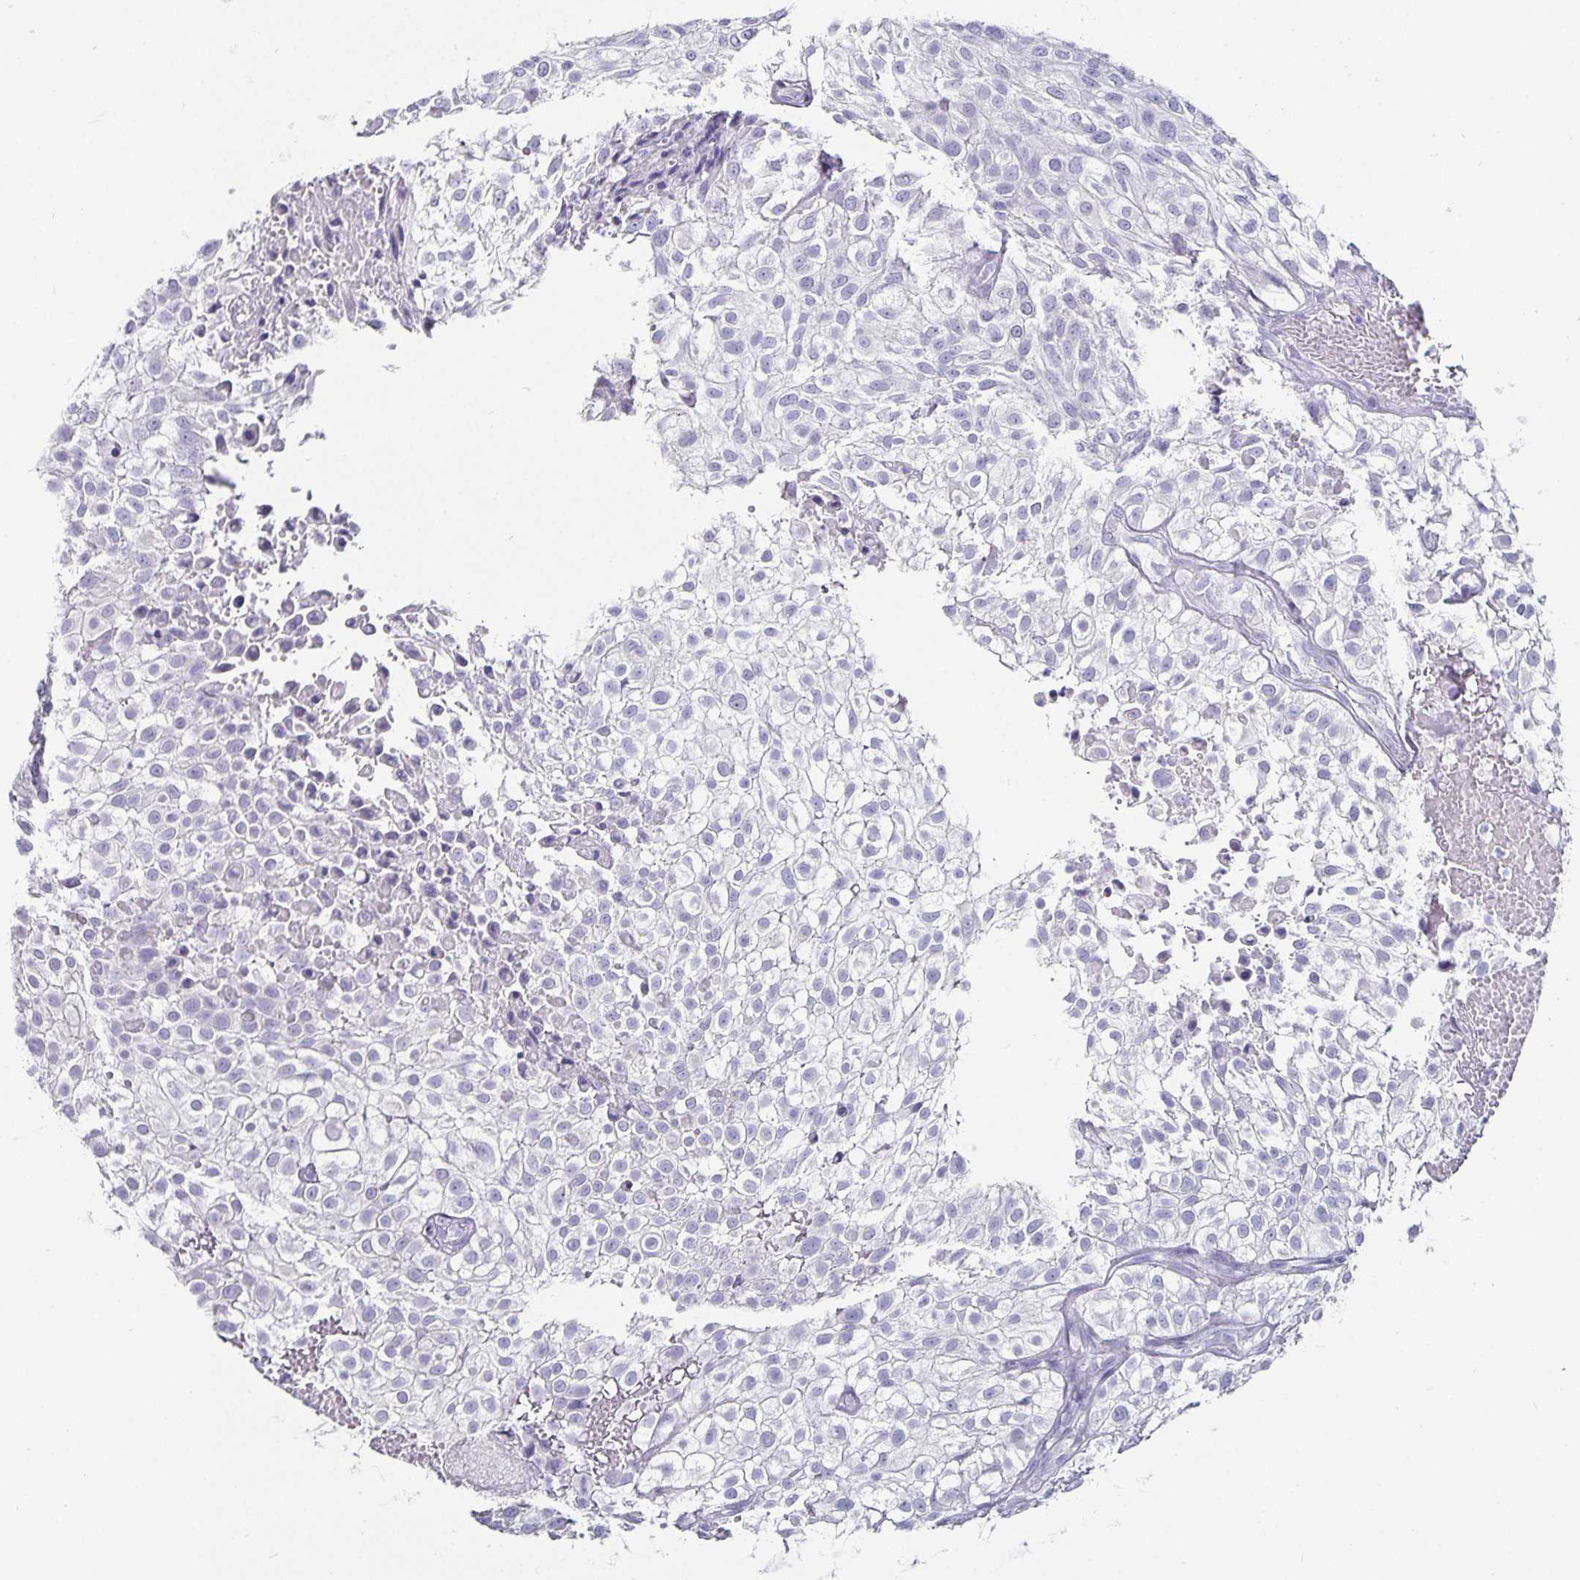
{"staining": {"intensity": "negative", "quantity": "none", "location": "none"}, "tissue": "urothelial cancer", "cell_type": "Tumor cells", "image_type": "cancer", "snomed": [{"axis": "morphology", "description": "Urothelial carcinoma, High grade"}, {"axis": "topography", "description": "Urinary bladder"}], "caption": "Urothelial cancer was stained to show a protein in brown. There is no significant positivity in tumor cells.", "gene": "CHGA", "patient": {"sex": "male", "age": 56}}